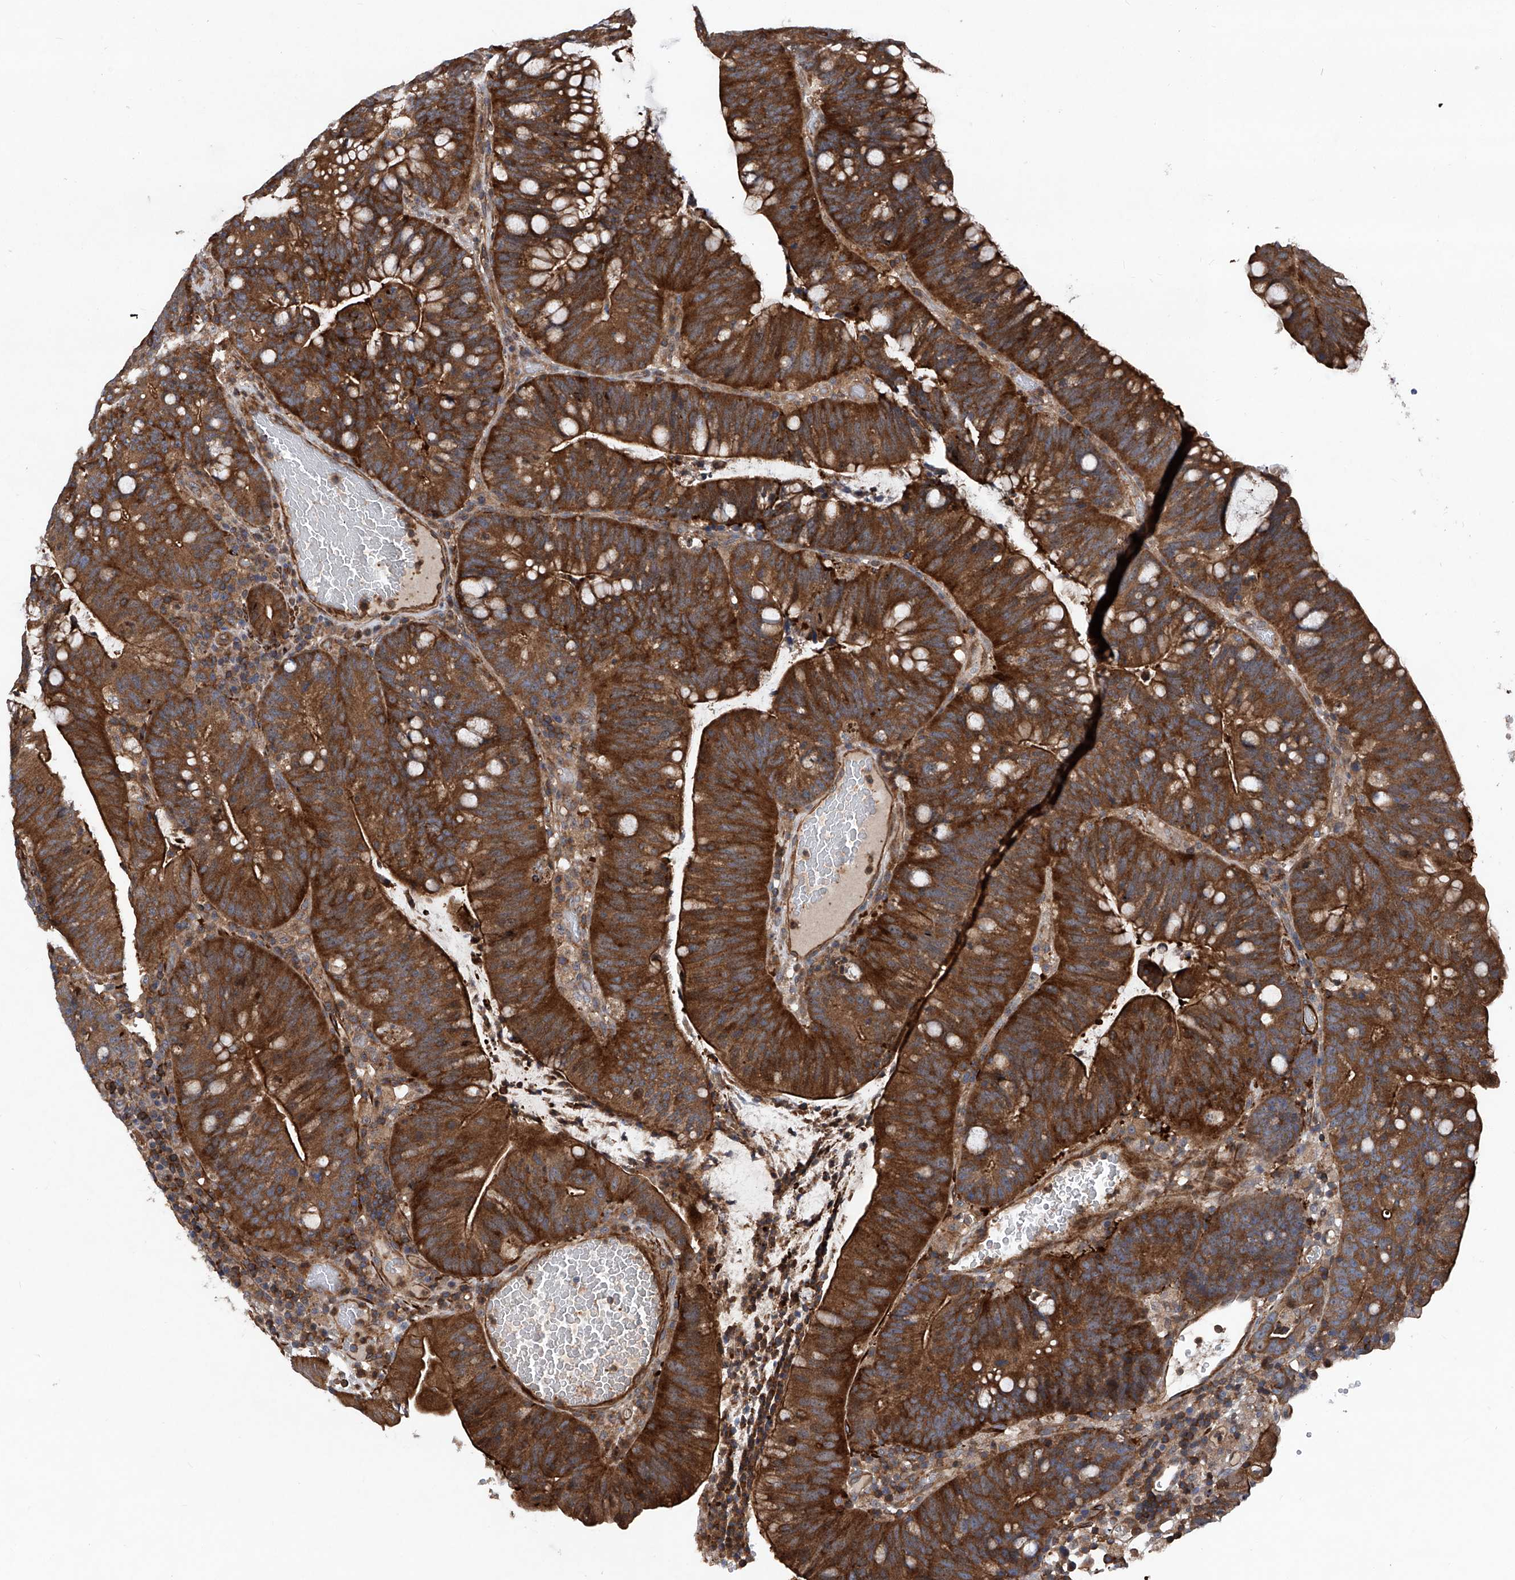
{"staining": {"intensity": "strong", "quantity": ">75%", "location": "cytoplasmic/membranous"}, "tissue": "colorectal cancer", "cell_type": "Tumor cells", "image_type": "cancer", "snomed": [{"axis": "morphology", "description": "Adenocarcinoma, NOS"}, {"axis": "topography", "description": "Colon"}], "caption": "IHC of colorectal cancer (adenocarcinoma) shows high levels of strong cytoplasmic/membranous staining in about >75% of tumor cells. Nuclei are stained in blue.", "gene": "NT5C3A", "patient": {"sex": "female", "age": 66}}